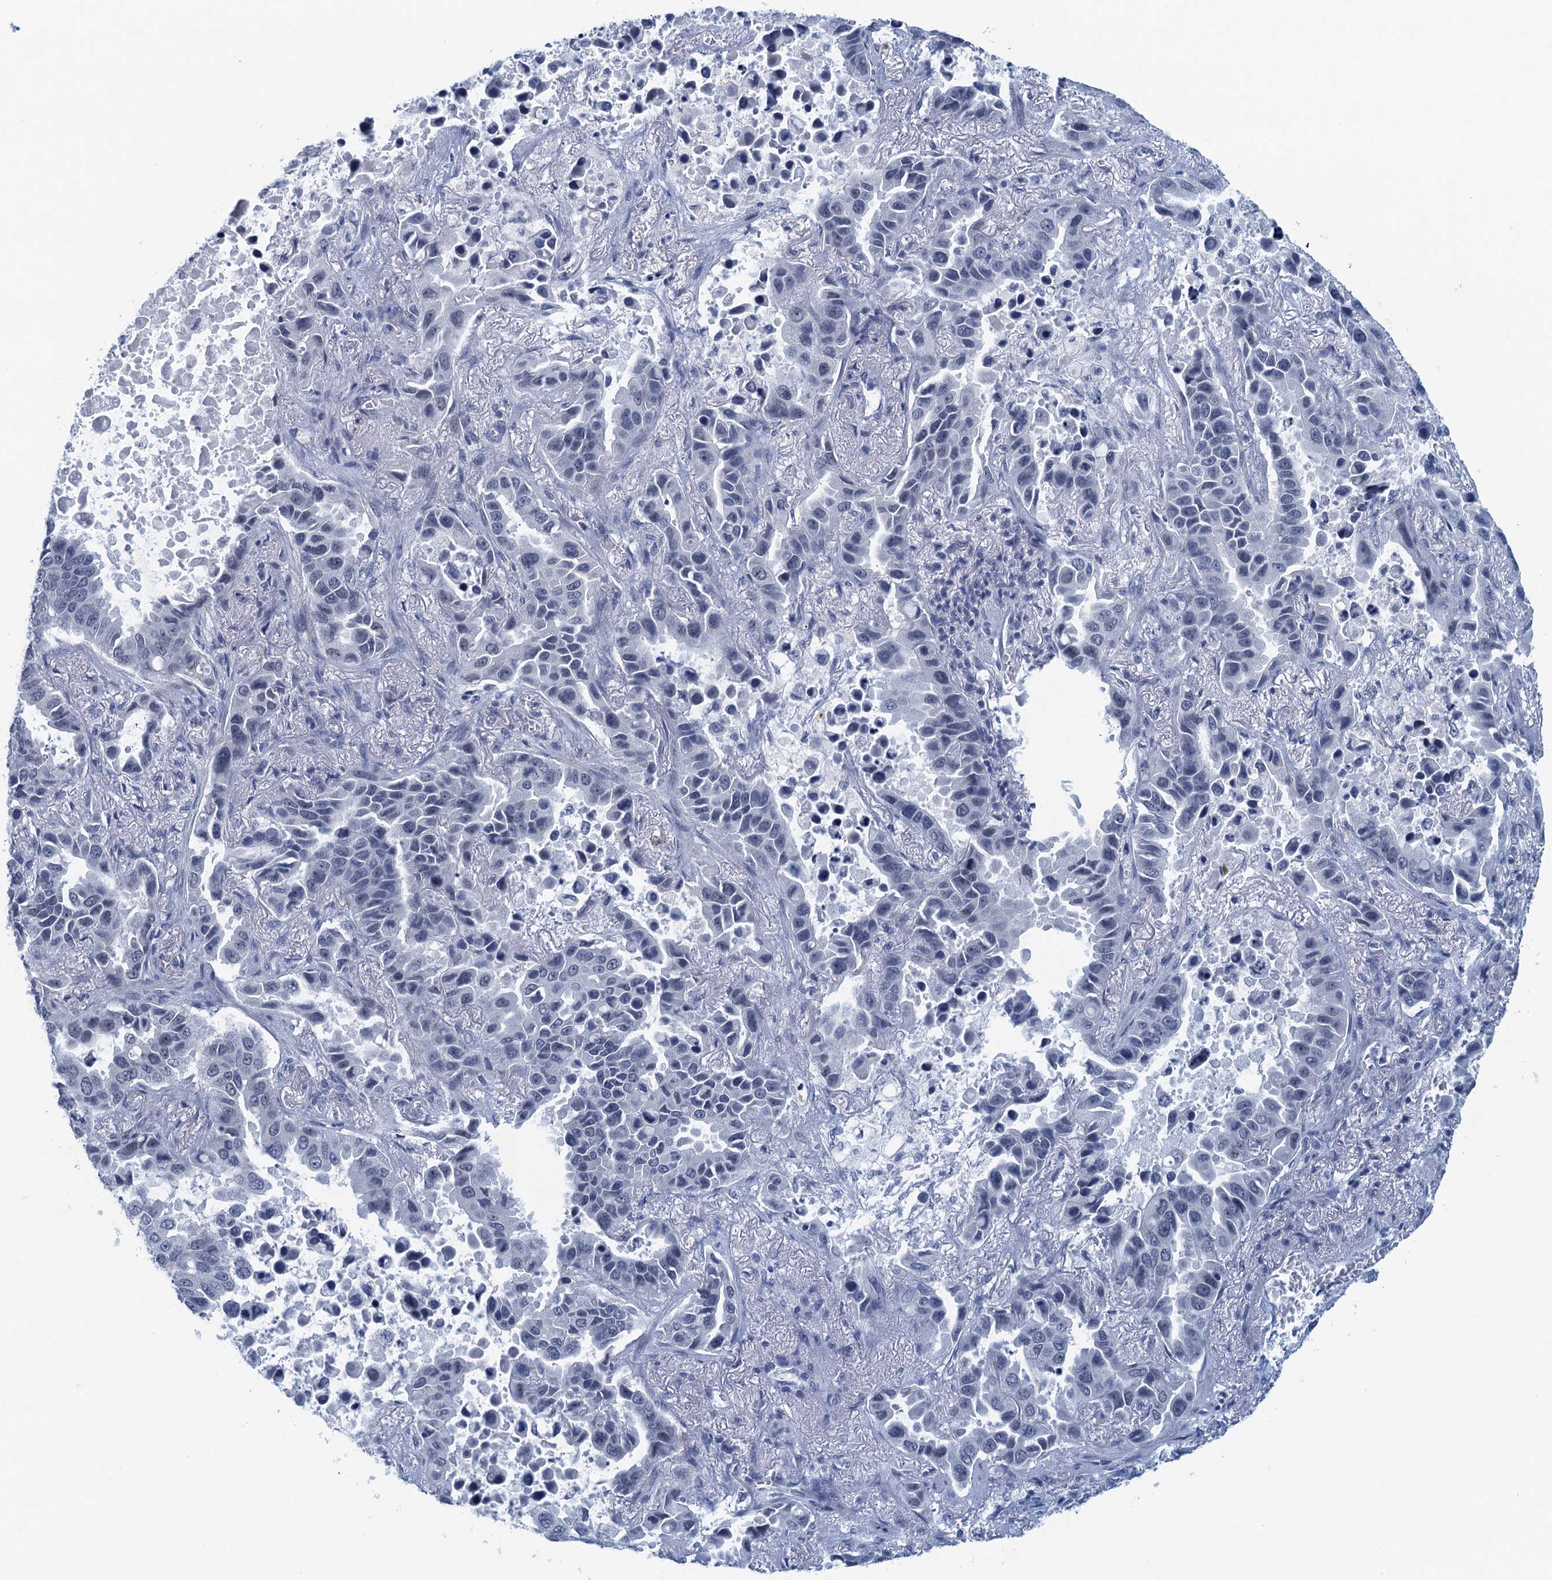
{"staining": {"intensity": "negative", "quantity": "none", "location": "none"}, "tissue": "lung cancer", "cell_type": "Tumor cells", "image_type": "cancer", "snomed": [{"axis": "morphology", "description": "Adenocarcinoma, NOS"}, {"axis": "topography", "description": "Lung"}], "caption": "IHC image of human lung cancer (adenocarcinoma) stained for a protein (brown), which exhibits no expression in tumor cells.", "gene": "ENSG00000131152", "patient": {"sex": "male", "age": 64}}